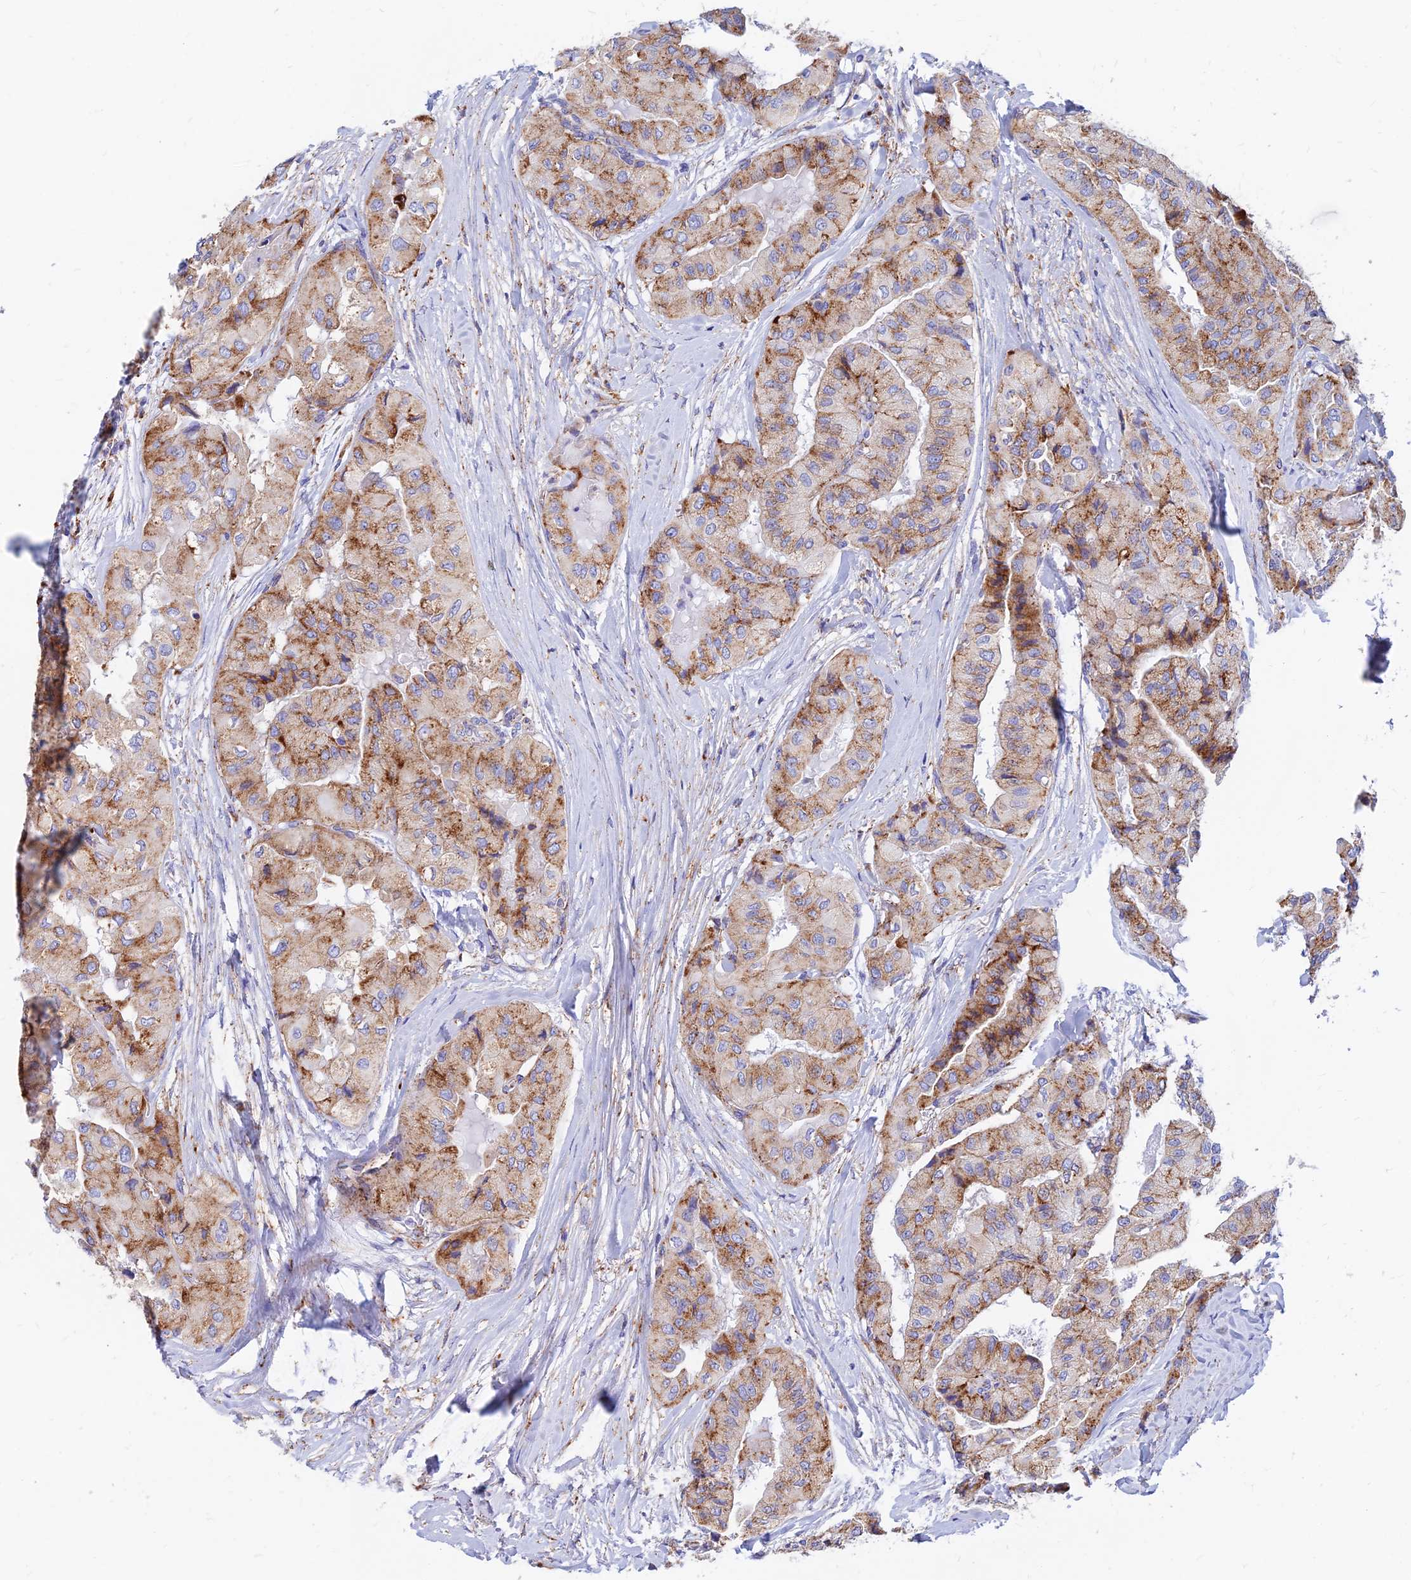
{"staining": {"intensity": "moderate", "quantity": ">75%", "location": "cytoplasmic/membranous"}, "tissue": "thyroid cancer", "cell_type": "Tumor cells", "image_type": "cancer", "snomed": [{"axis": "morphology", "description": "Papillary adenocarcinoma, NOS"}, {"axis": "topography", "description": "Thyroid gland"}], "caption": "Thyroid cancer (papillary adenocarcinoma) stained with DAB (3,3'-diaminobenzidine) immunohistochemistry exhibits medium levels of moderate cytoplasmic/membranous positivity in approximately >75% of tumor cells. (DAB = brown stain, brightfield microscopy at high magnification).", "gene": "SPNS1", "patient": {"sex": "female", "age": 59}}